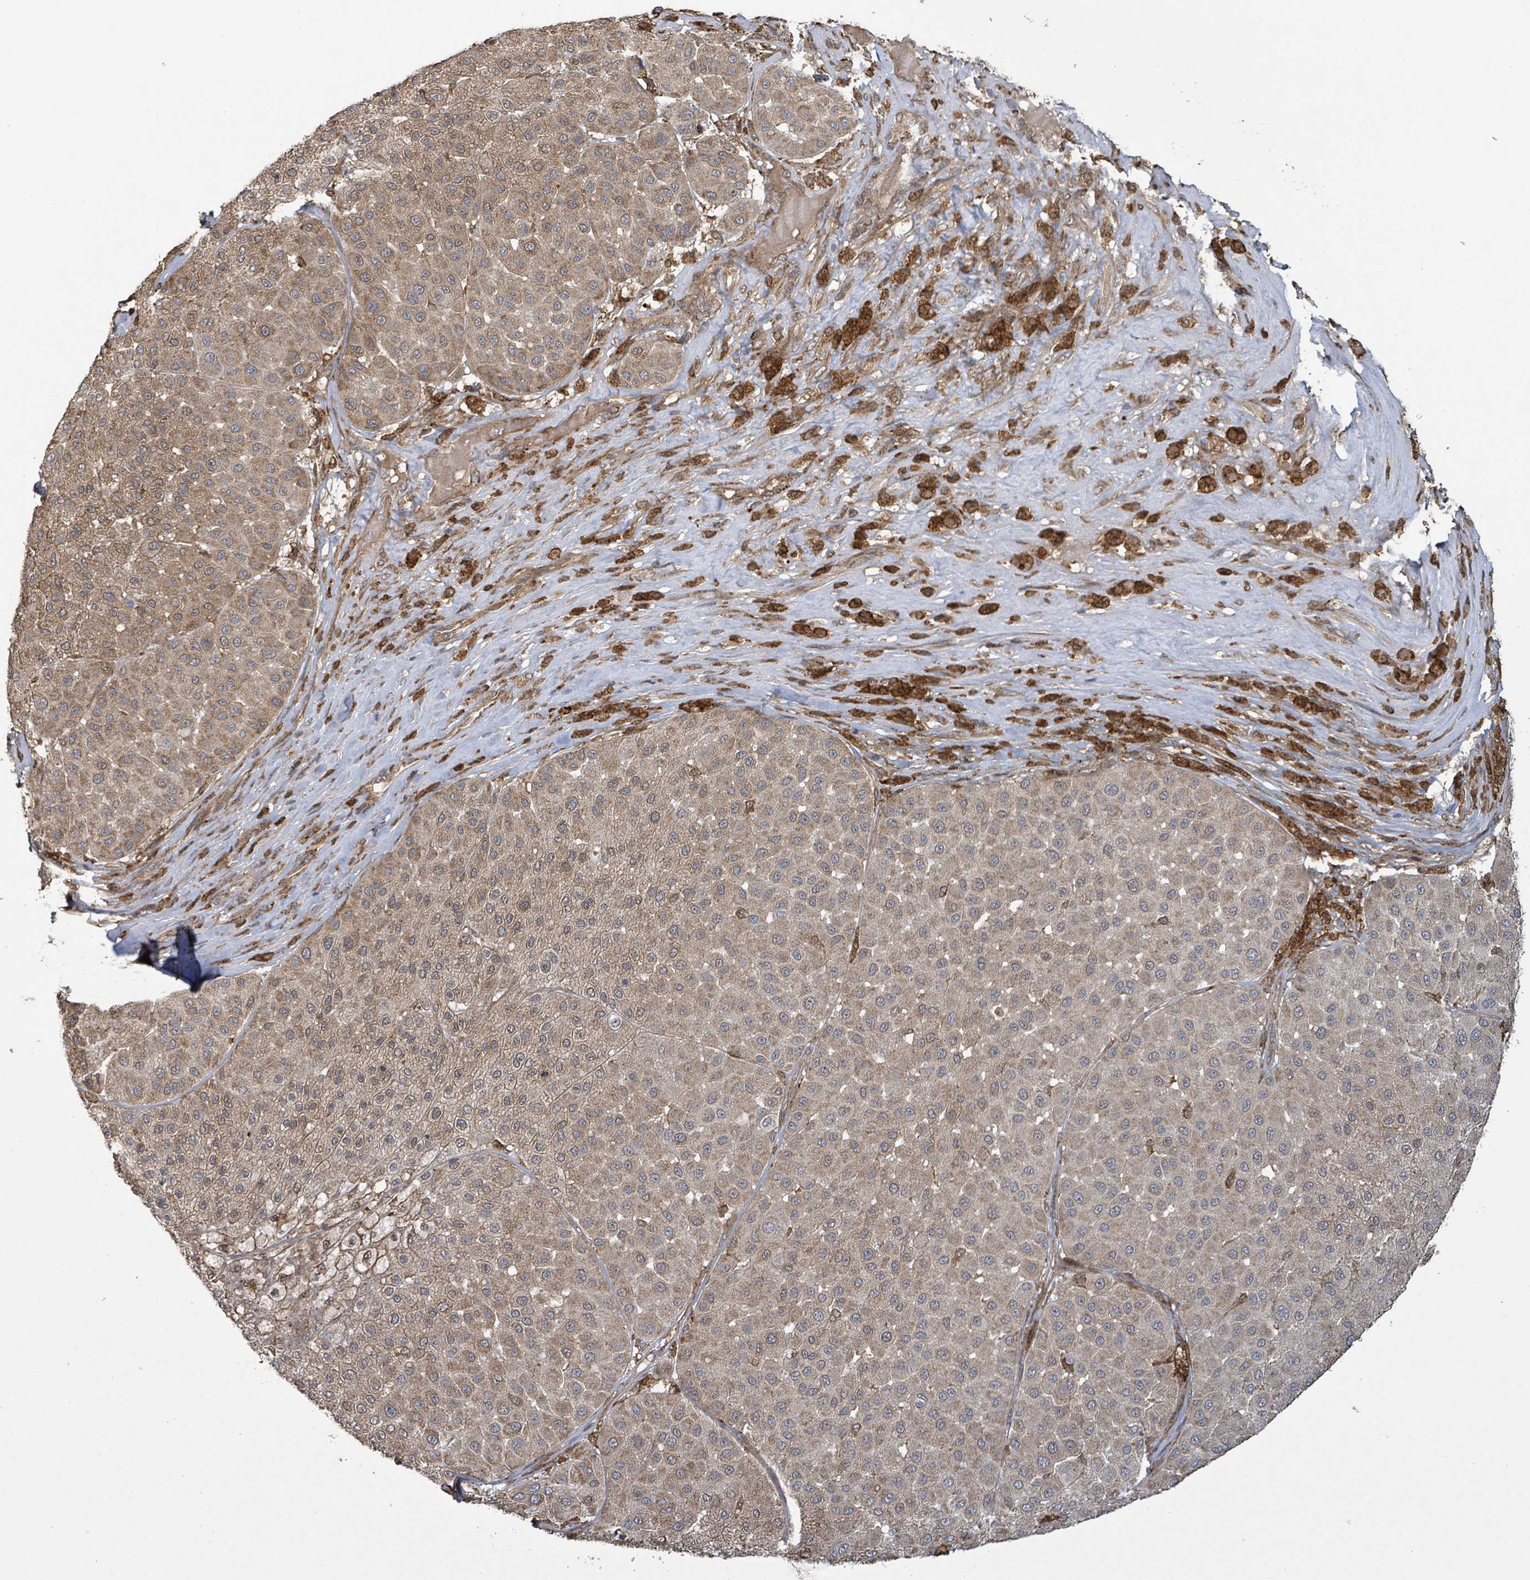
{"staining": {"intensity": "moderate", "quantity": ">75%", "location": "cytoplasmic/membranous"}, "tissue": "melanoma", "cell_type": "Tumor cells", "image_type": "cancer", "snomed": [{"axis": "morphology", "description": "Malignant melanoma, Metastatic site"}, {"axis": "topography", "description": "Smooth muscle"}], "caption": "A histopathology image showing moderate cytoplasmic/membranous expression in about >75% of tumor cells in malignant melanoma (metastatic site), as visualized by brown immunohistochemical staining.", "gene": "ARPIN", "patient": {"sex": "male", "age": 41}}